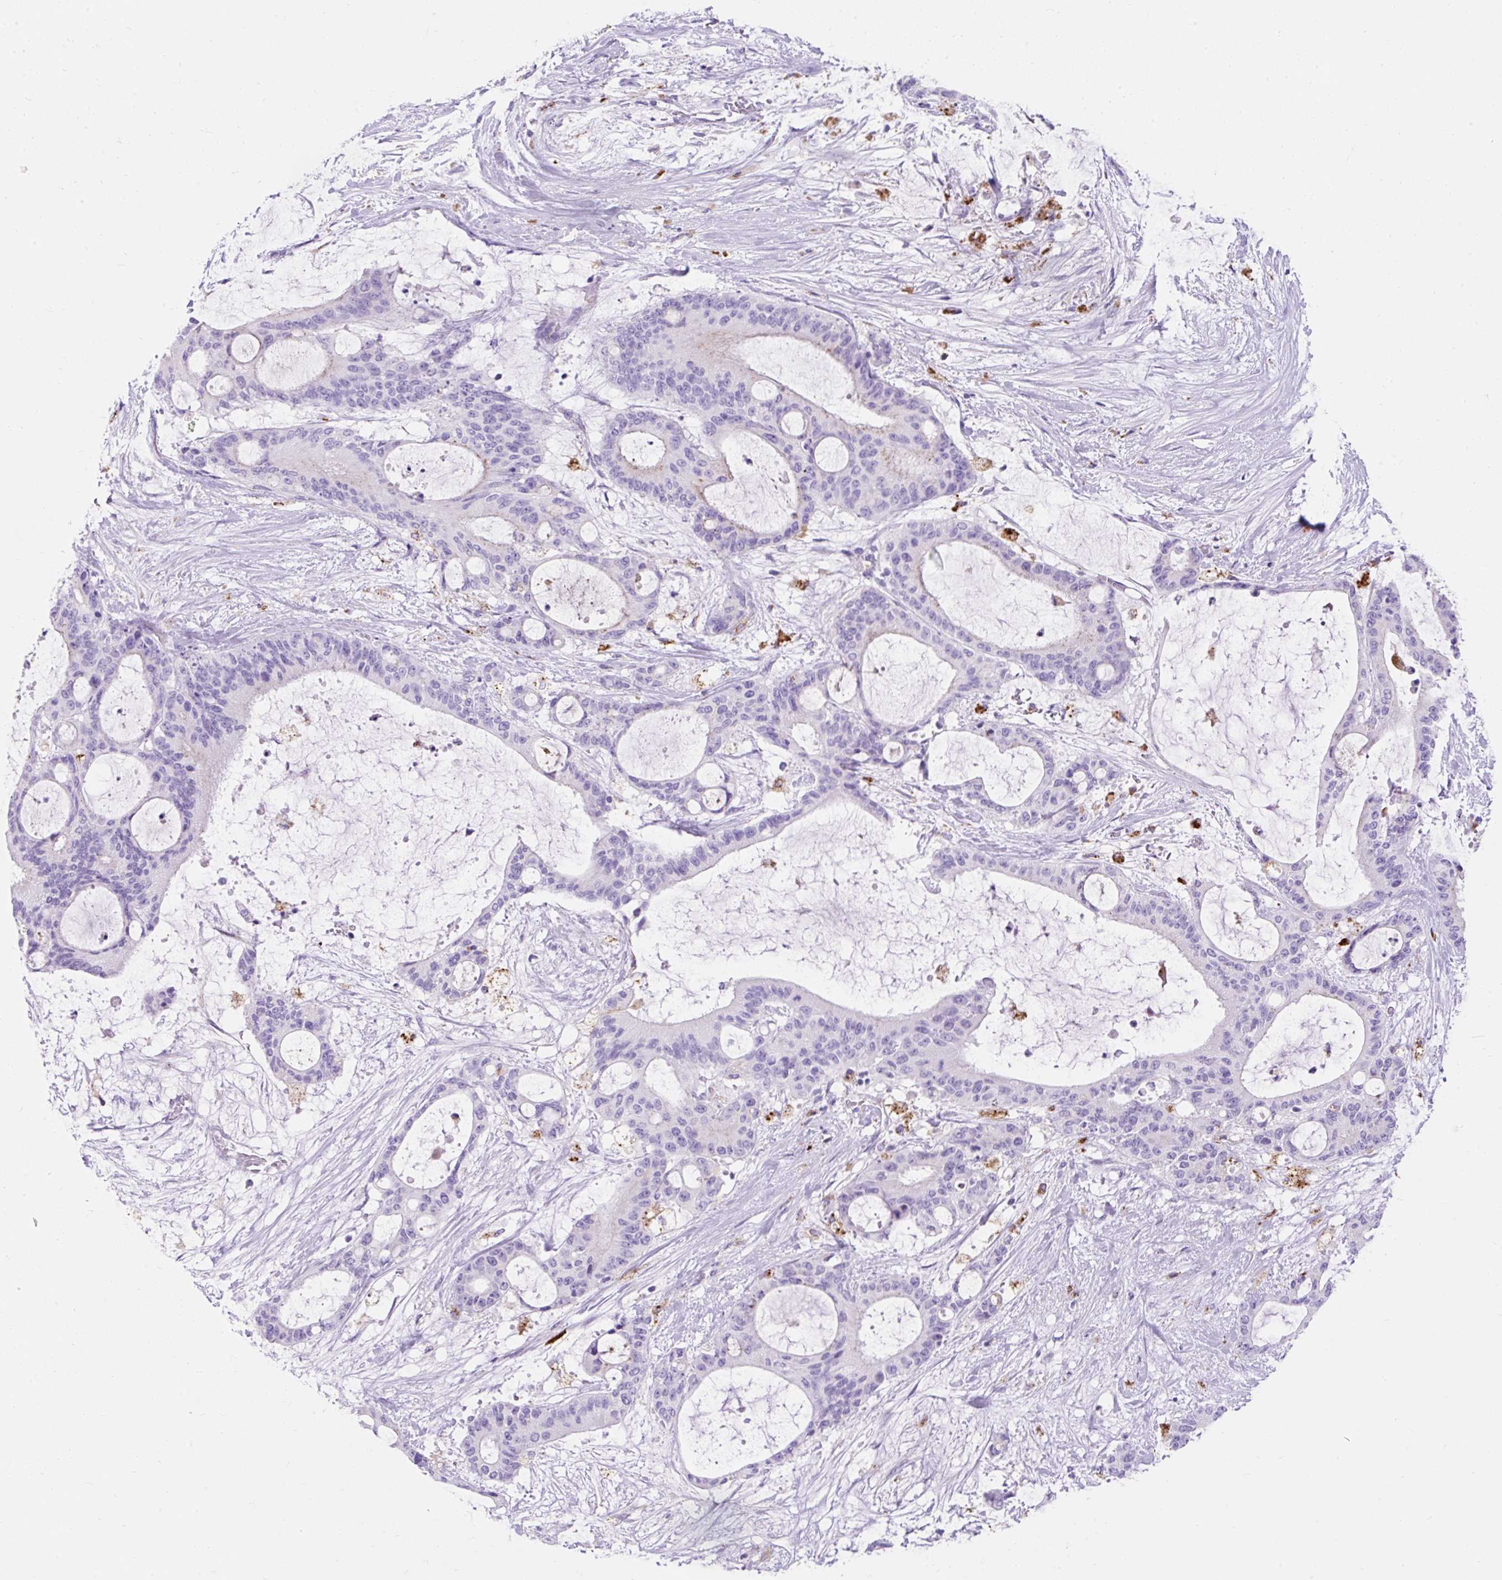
{"staining": {"intensity": "negative", "quantity": "none", "location": "none"}, "tissue": "liver cancer", "cell_type": "Tumor cells", "image_type": "cancer", "snomed": [{"axis": "morphology", "description": "Normal tissue, NOS"}, {"axis": "morphology", "description": "Cholangiocarcinoma"}, {"axis": "topography", "description": "Liver"}, {"axis": "topography", "description": "Peripheral nerve tissue"}], "caption": "Liver cancer (cholangiocarcinoma) was stained to show a protein in brown. There is no significant expression in tumor cells.", "gene": "HEXB", "patient": {"sex": "female", "age": 73}}